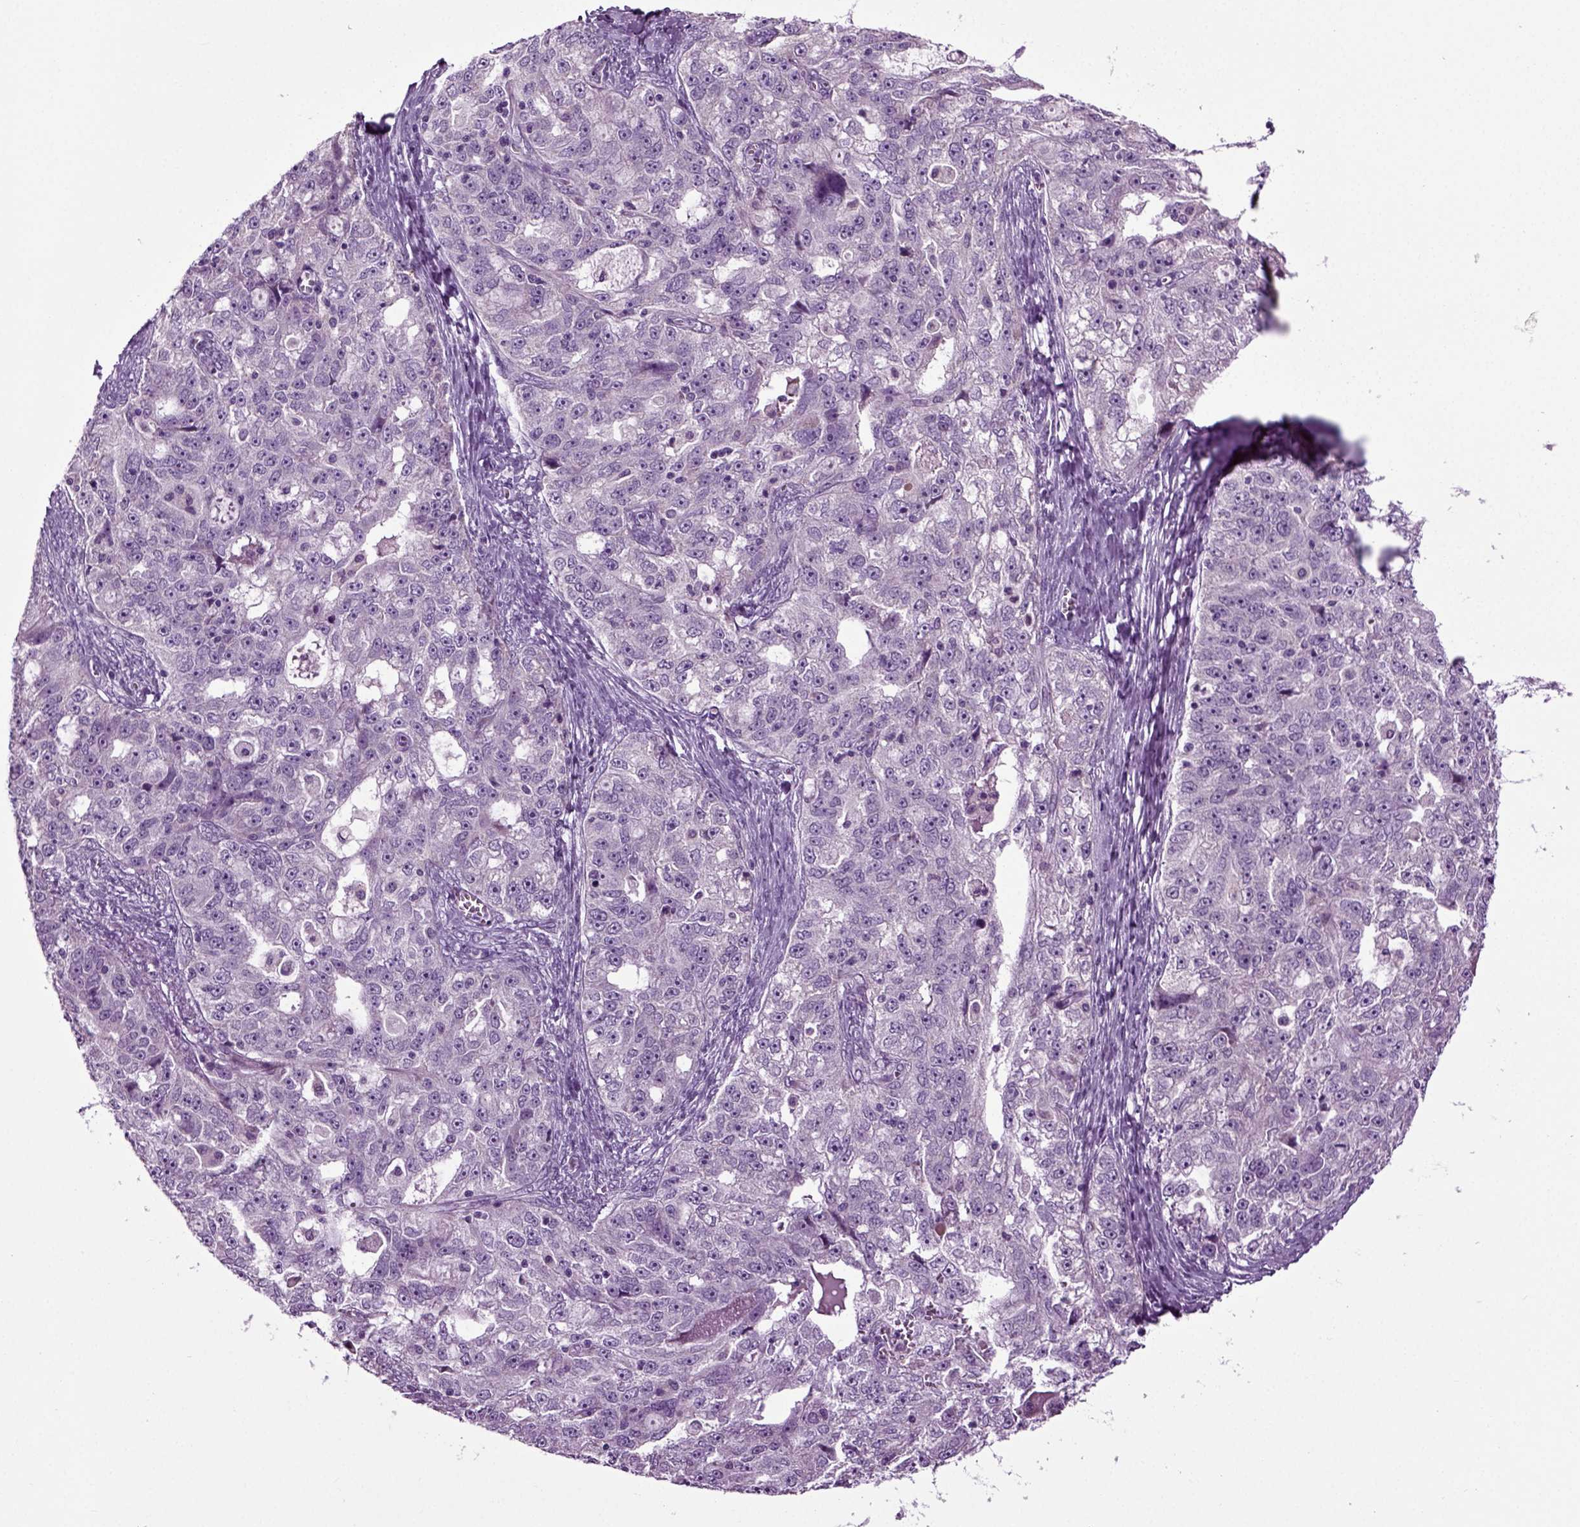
{"staining": {"intensity": "negative", "quantity": "none", "location": "none"}, "tissue": "ovarian cancer", "cell_type": "Tumor cells", "image_type": "cancer", "snomed": [{"axis": "morphology", "description": "Cystadenocarcinoma, serous, NOS"}, {"axis": "topography", "description": "Ovary"}], "caption": "Tumor cells show no significant expression in ovarian serous cystadenocarcinoma. (DAB (3,3'-diaminobenzidine) IHC, high magnification).", "gene": "SPATA17", "patient": {"sex": "female", "age": 51}}